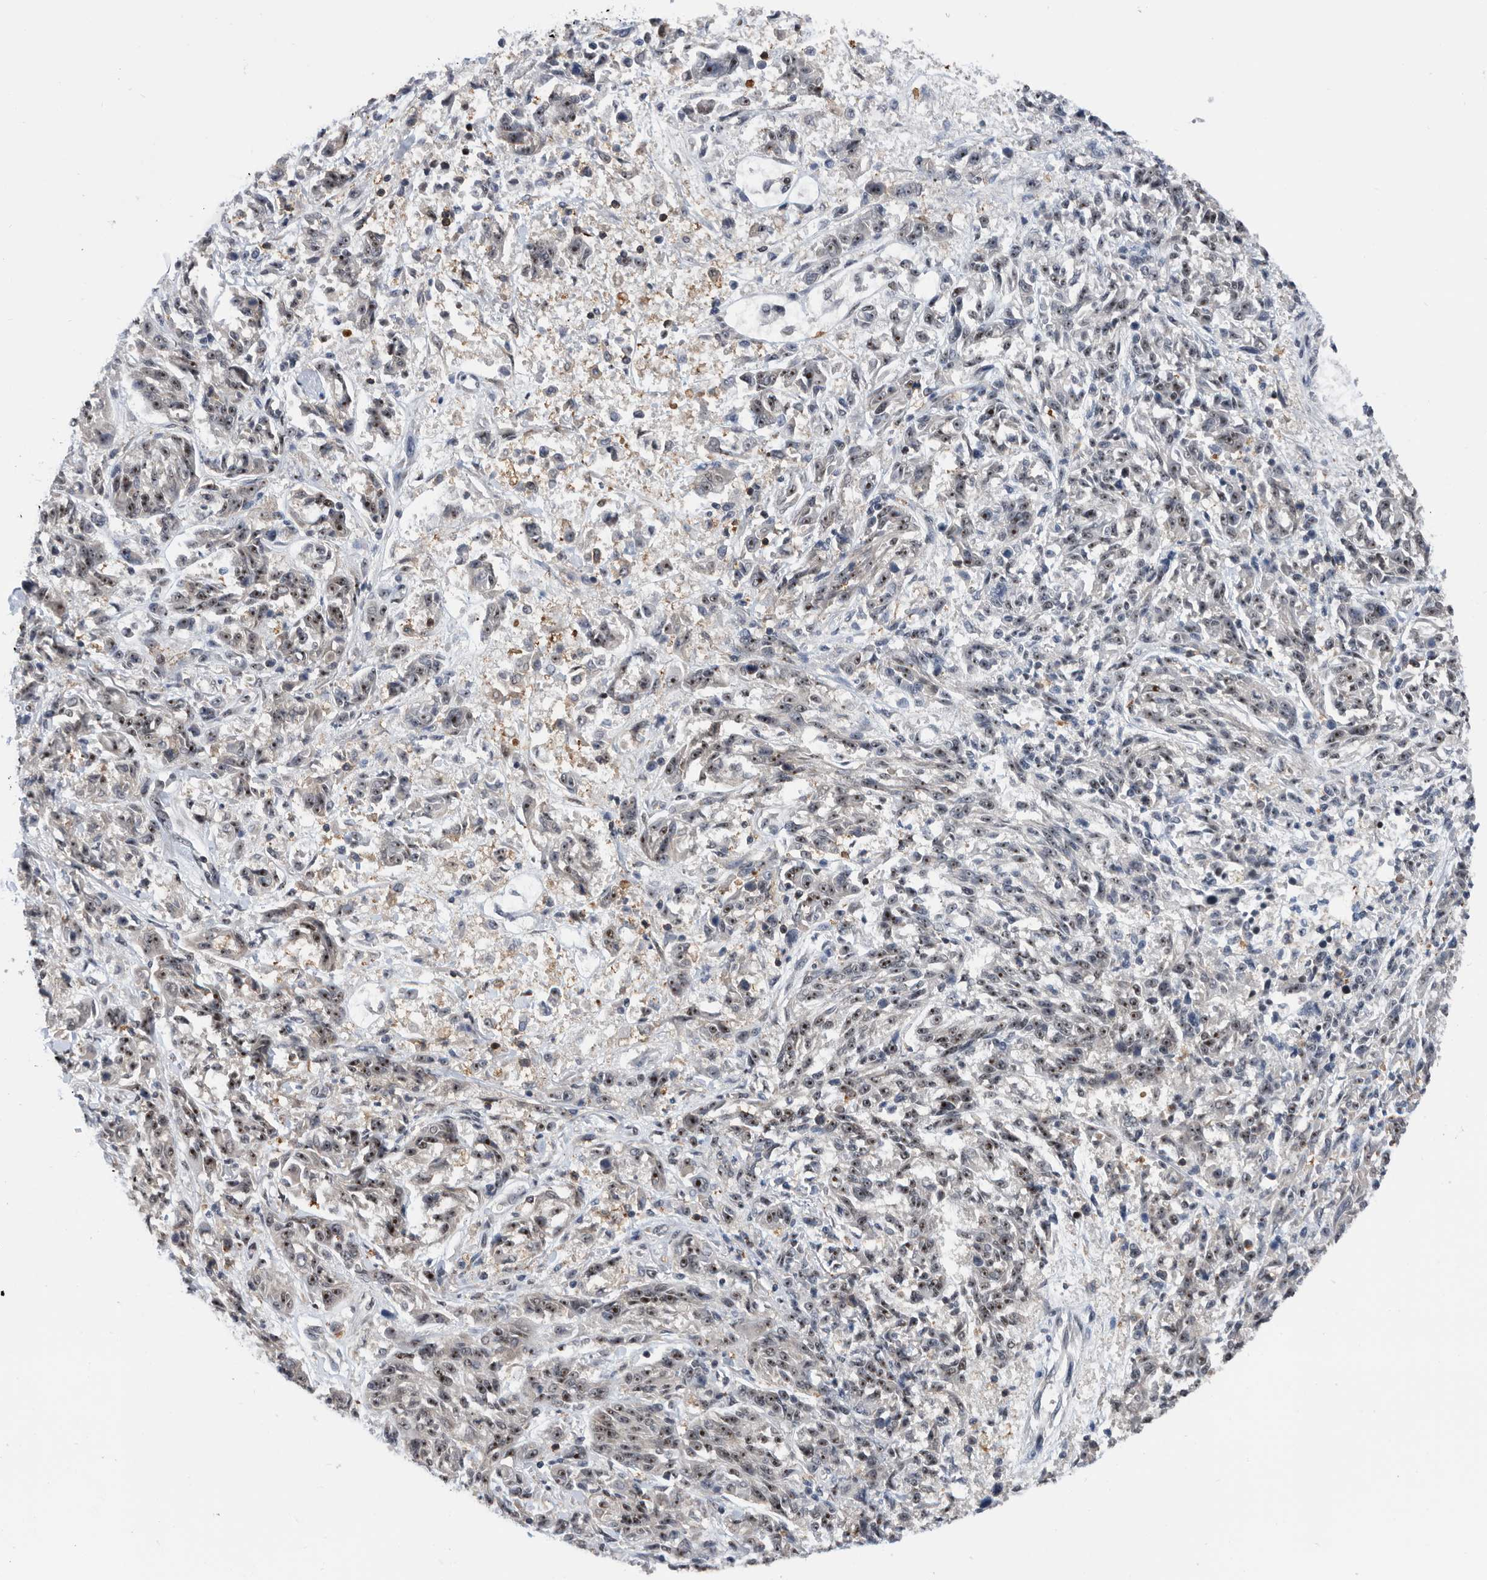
{"staining": {"intensity": "moderate", "quantity": ">75%", "location": "nuclear"}, "tissue": "melanoma", "cell_type": "Tumor cells", "image_type": "cancer", "snomed": [{"axis": "morphology", "description": "Malignant melanoma, NOS"}, {"axis": "topography", "description": "Skin"}], "caption": "Brown immunohistochemical staining in melanoma displays moderate nuclear positivity in approximately >75% of tumor cells.", "gene": "ZNF260", "patient": {"sex": "male", "age": 53}}